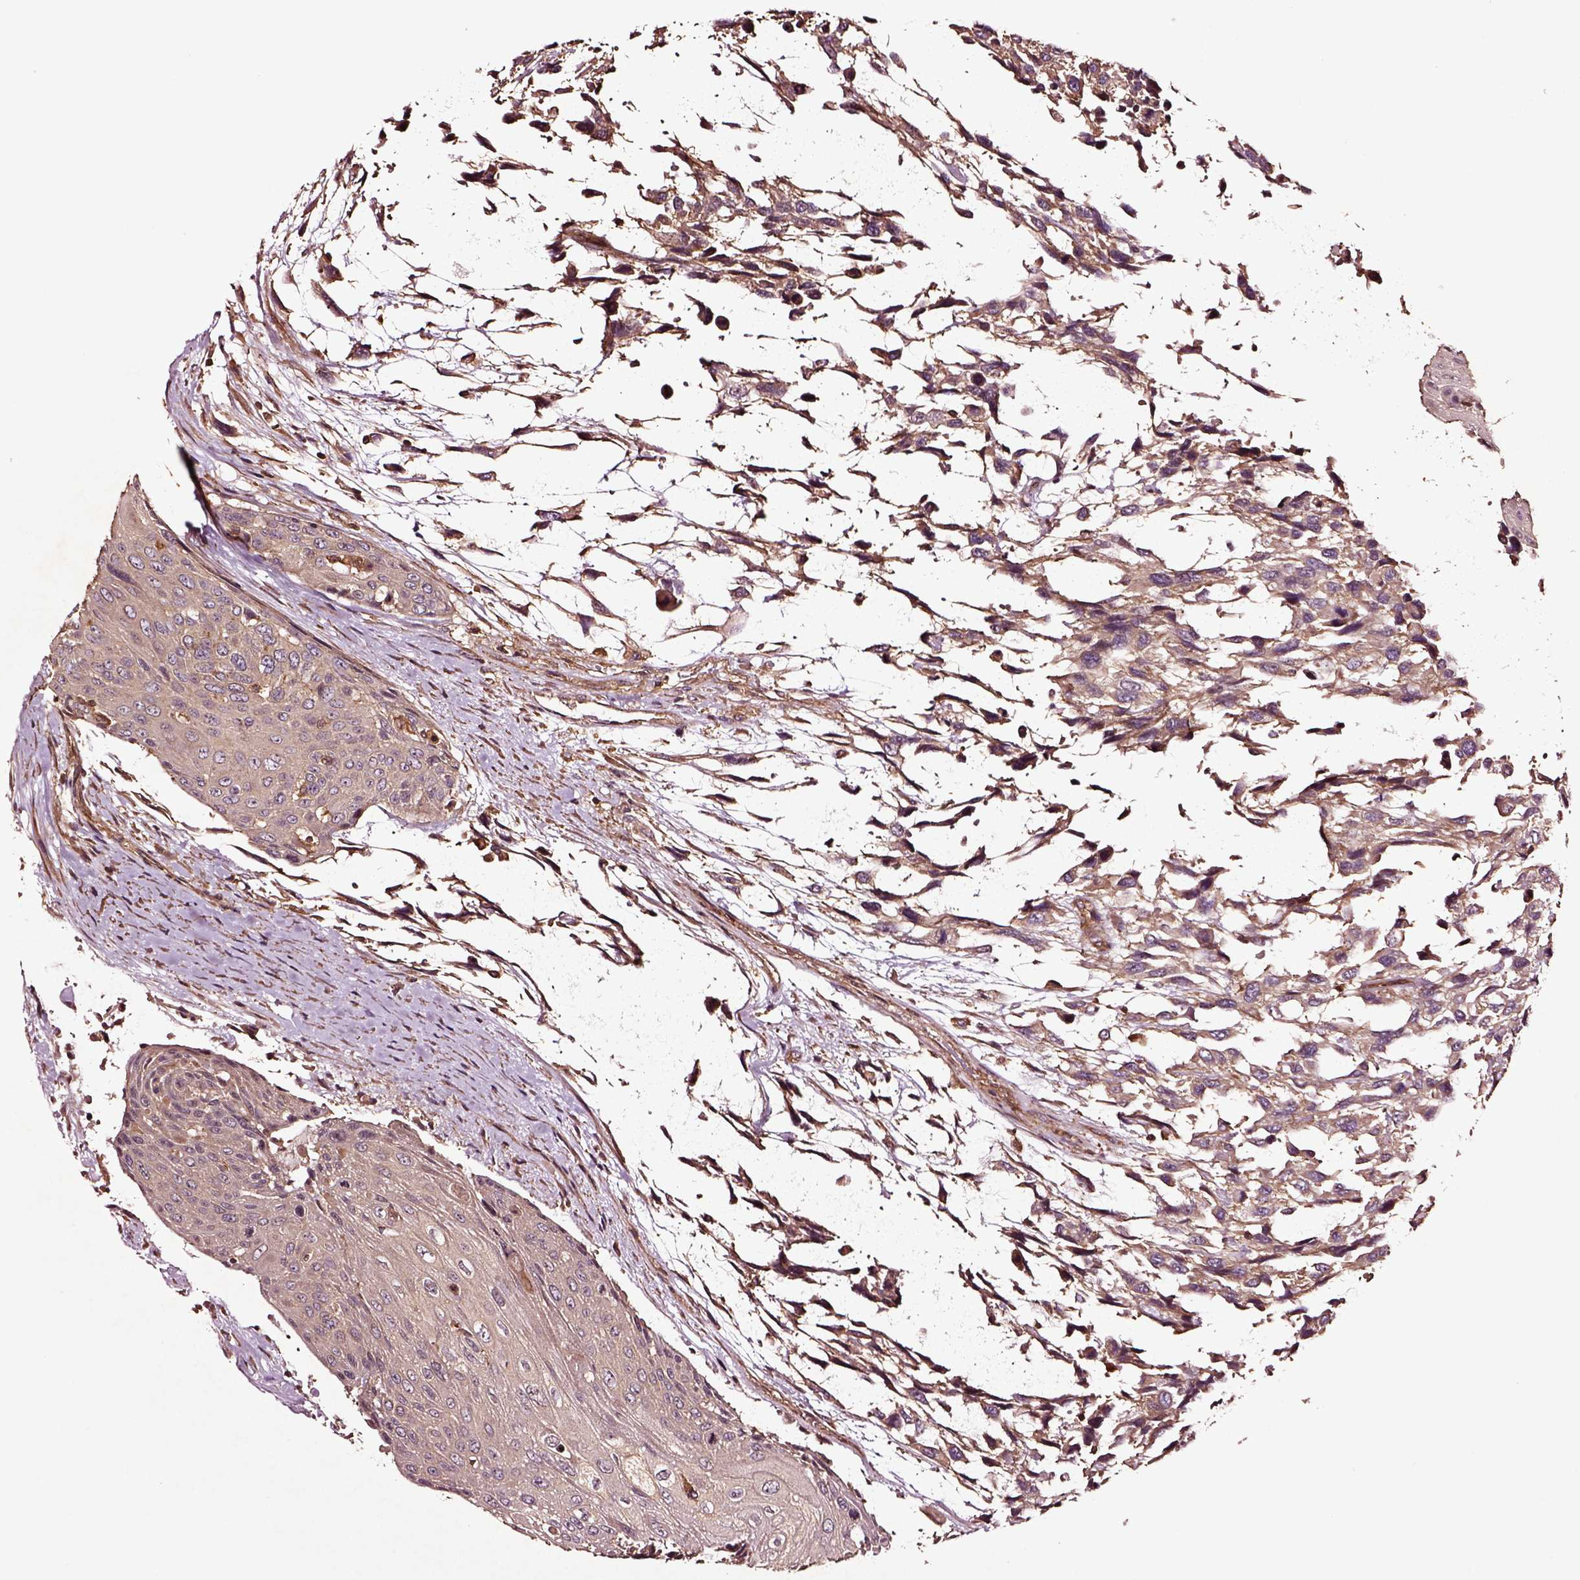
{"staining": {"intensity": "moderate", "quantity": "<25%", "location": "cytoplasmic/membranous"}, "tissue": "urothelial cancer", "cell_type": "Tumor cells", "image_type": "cancer", "snomed": [{"axis": "morphology", "description": "Urothelial carcinoma, High grade"}, {"axis": "topography", "description": "Urinary bladder"}], "caption": "Brown immunohistochemical staining in human urothelial cancer exhibits moderate cytoplasmic/membranous positivity in about <25% of tumor cells.", "gene": "RASSF5", "patient": {"sex": "female", "age": 70}}